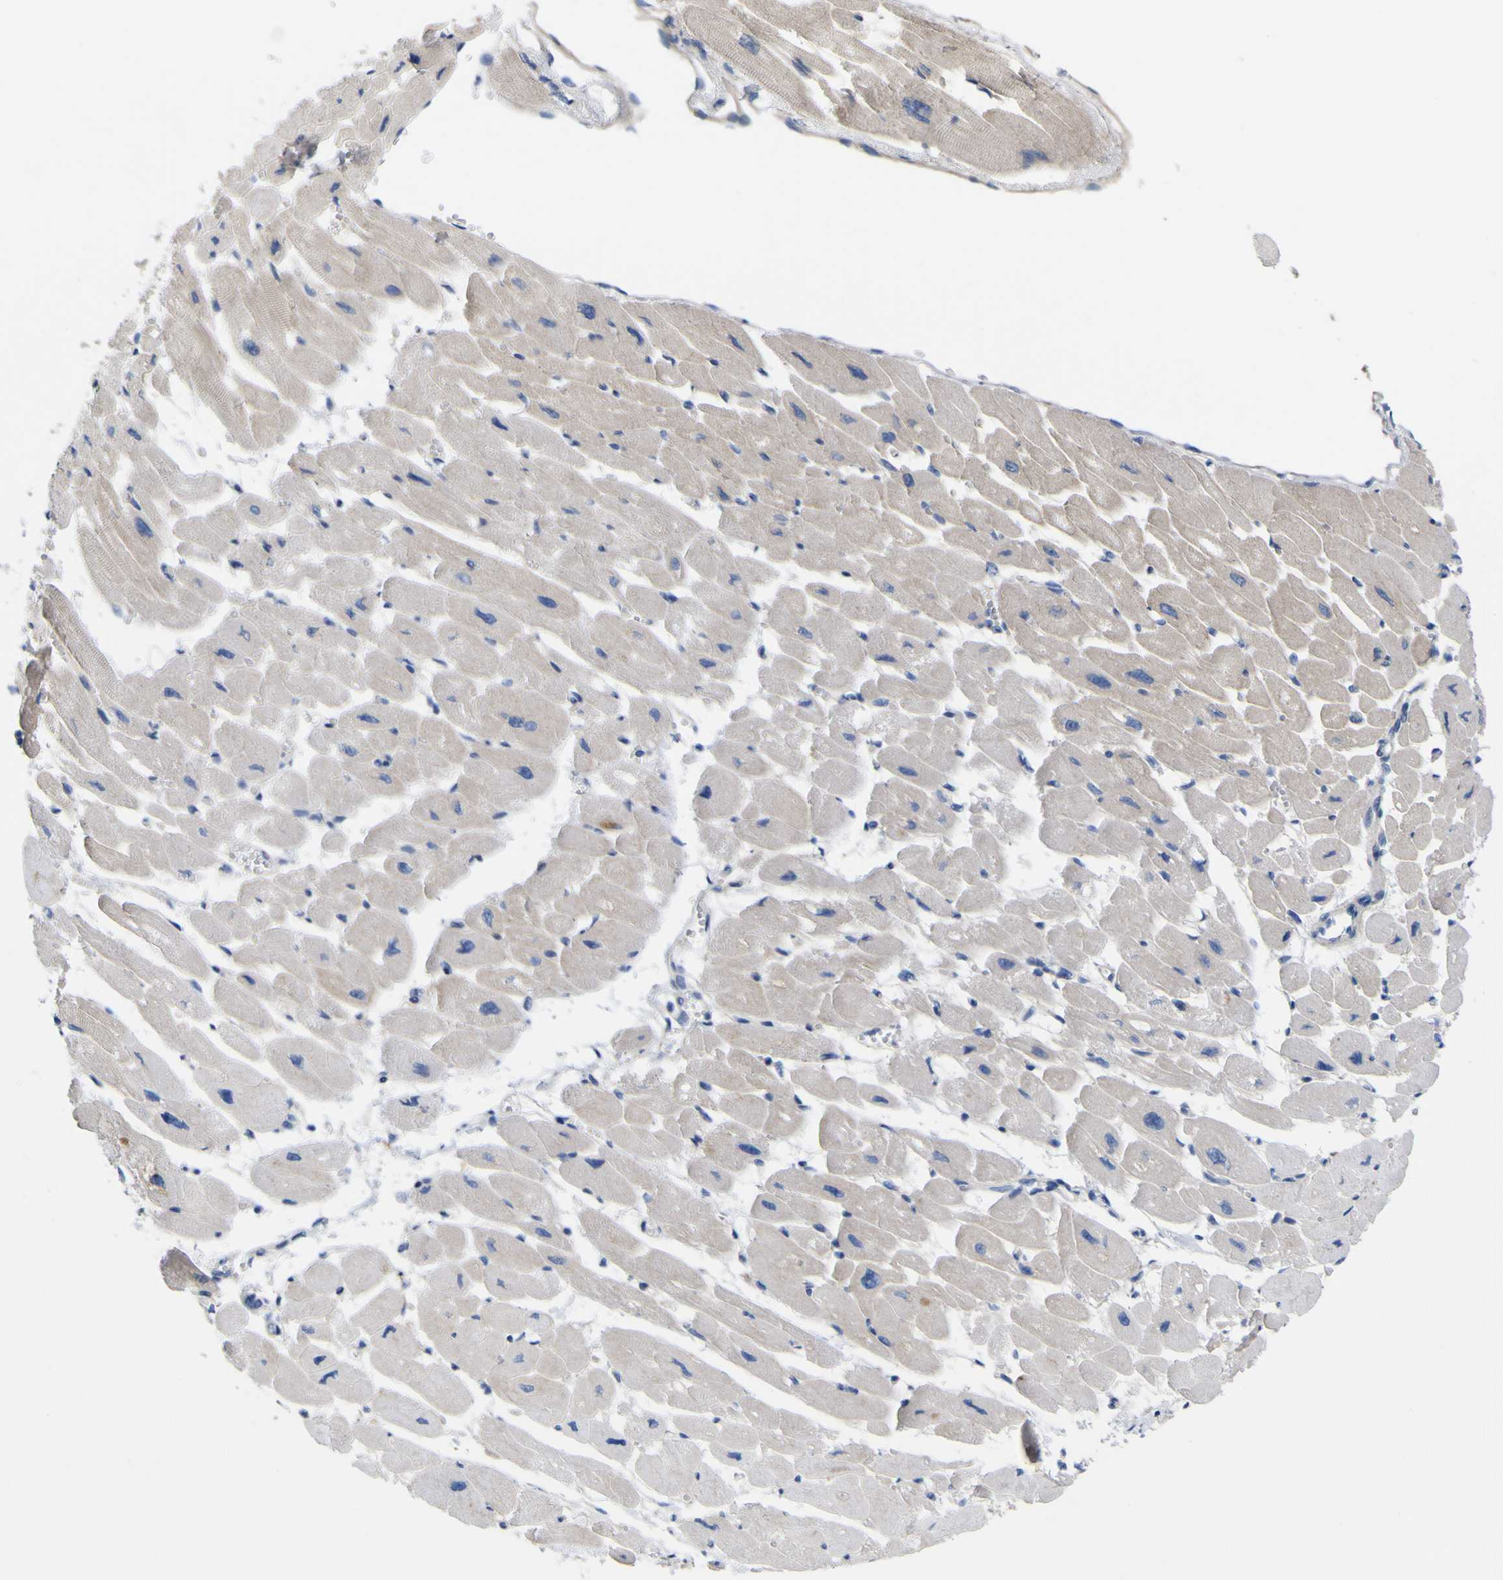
{"staining": {"intensity": "weak", "quantity": ">75%", "location": "cytoplasmic/membranous"}, "tissue": "heart muscle", "cell_type": "Cardiomyocytes", "image_type": "normal", "snomed": [{"axis": "morphology", "description": "Normal tissue, NOS"}, {"axis": "topography", "description": "Heart"}], "caption": "Immunohistochemical staining of normal heart muscle demonstrates low levels of weak cytoplasmic/membranous expression in approximately >75% of cardiomyocytes.", "gene": "MYEOV", "patient": {"sex": "female", "age": 54}}